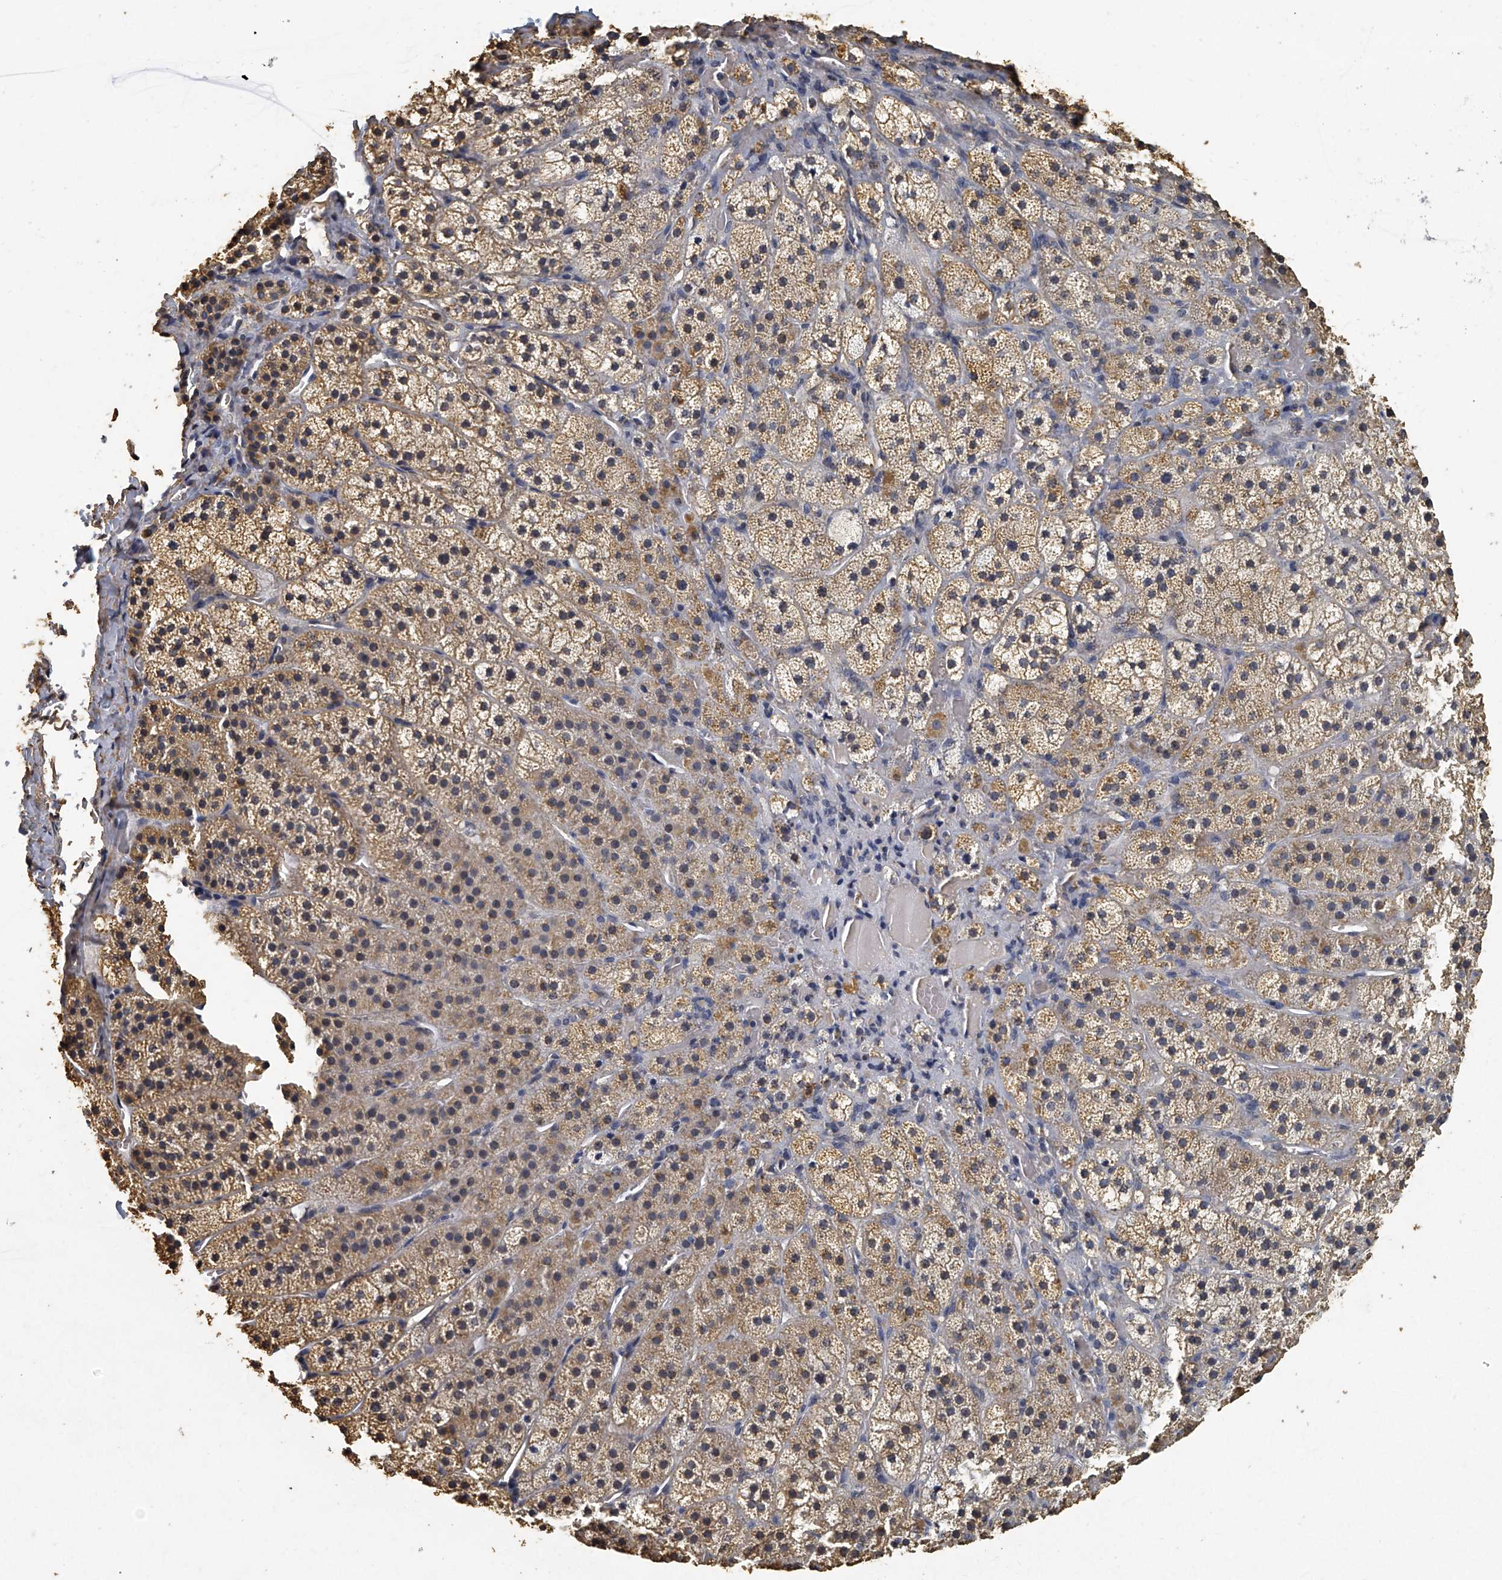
{"staining": {"intensity": "moderate", "quantity": ">75%", "location": "cytoplasmic/membranous"}, "tissue": "adrenal gland", "cell_type": "Glandular cells", "image_type": "normal", "snomed": [{"axis": "morphology", "description": "Normal tissue, NOS"}, {"axis": "topography", "description": "Adrenal gland"}], "caption": "Human adrenal gland stained with a brown dye demonstrates moderate cytoplasmic/membranous positive expression in approximately >75% of glandular cells.", "gene": "MRPL28", "patient": {"sex": "female", "age": 44}}